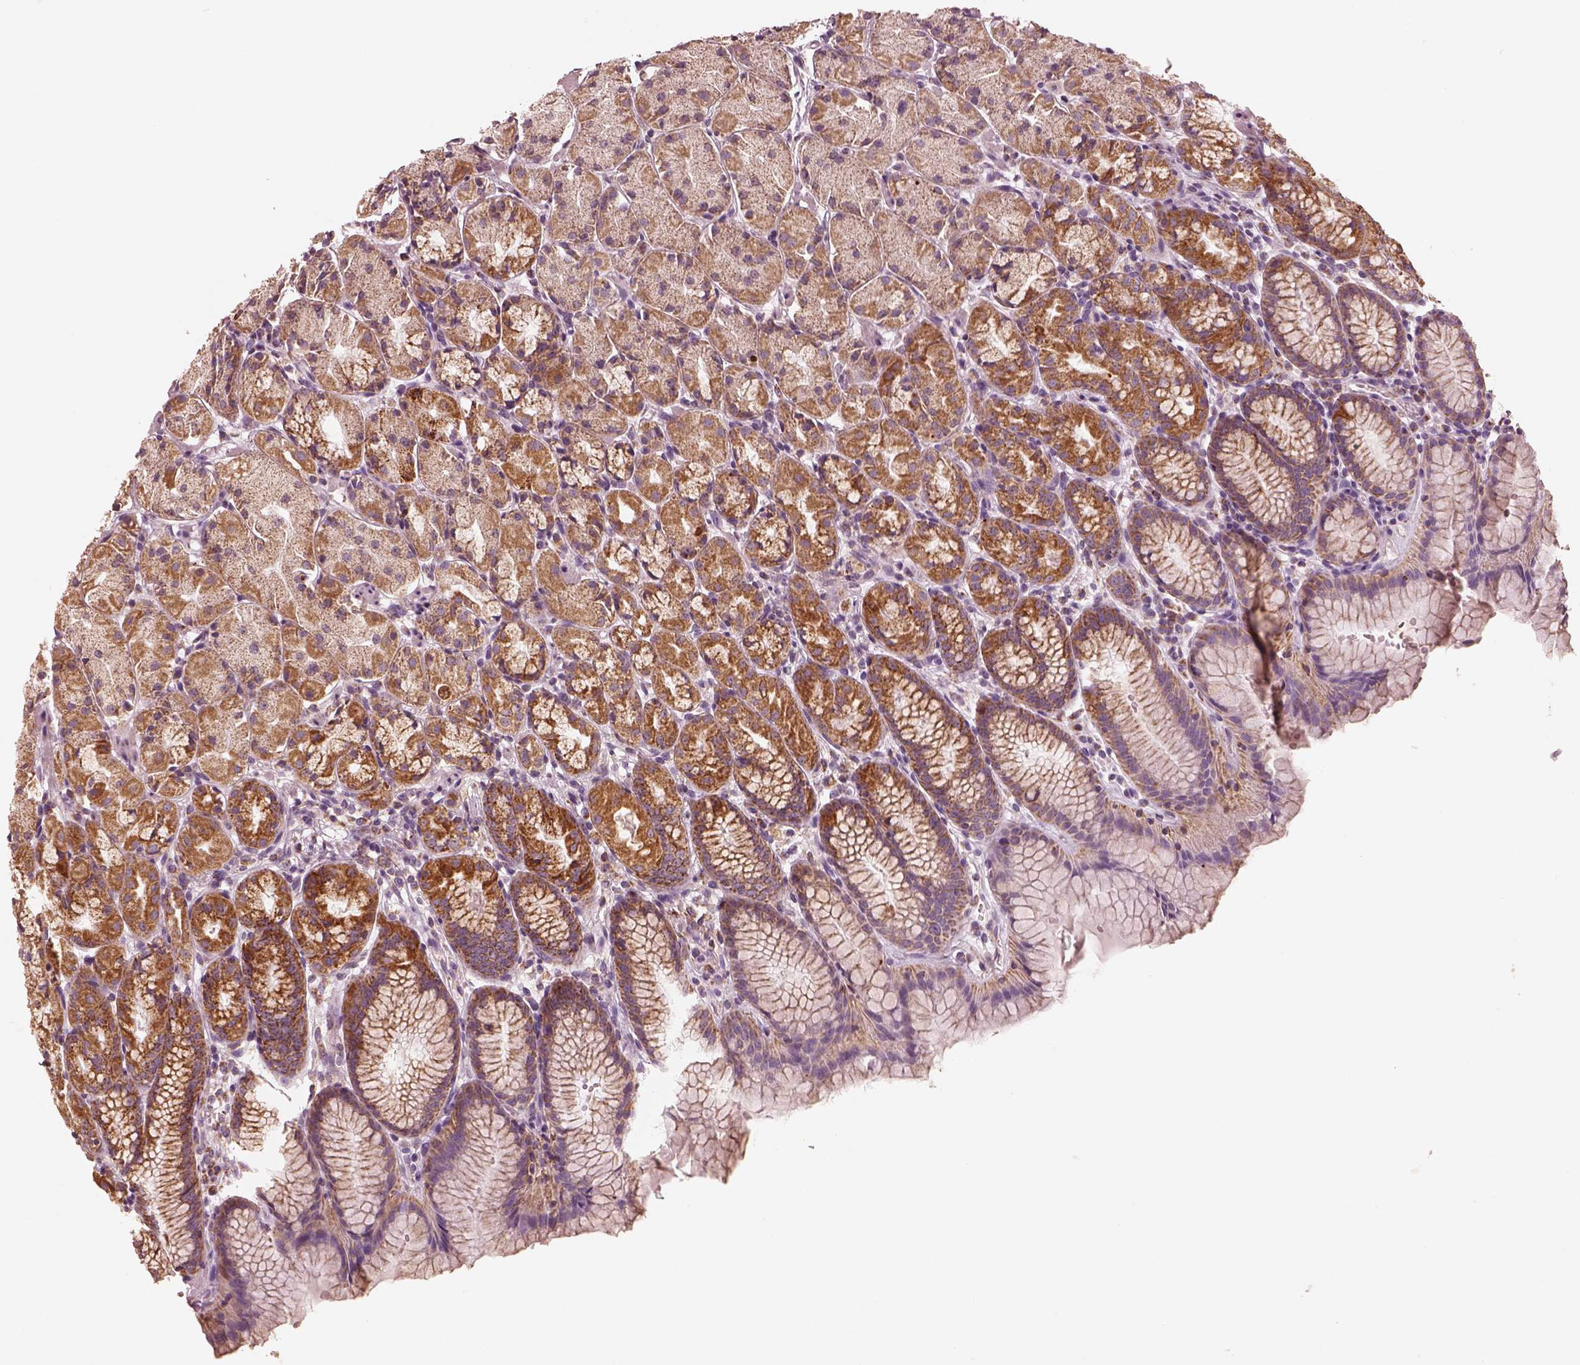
{"staining": {"intensity": "moderate", "quantity": ">75%", "location": "cytoplasmic/membranous"}, "tissue": "stomach", "cell_type": "Glandular cells", "image_type": "normal", "snomed": [{"axis": "morphology", "description": "Normal tissue, NOS"}, {"axis": "topography", "description": "Stomach, upper"}], "caption": "Immunohistochemical staining of benign human stomach exhibits medium levels of moderate cytoplasmic/membranous staining in about >75% of glandular cells.", "gene": "ENTPD6", "patient": {"sex": "male", "age": 47}}